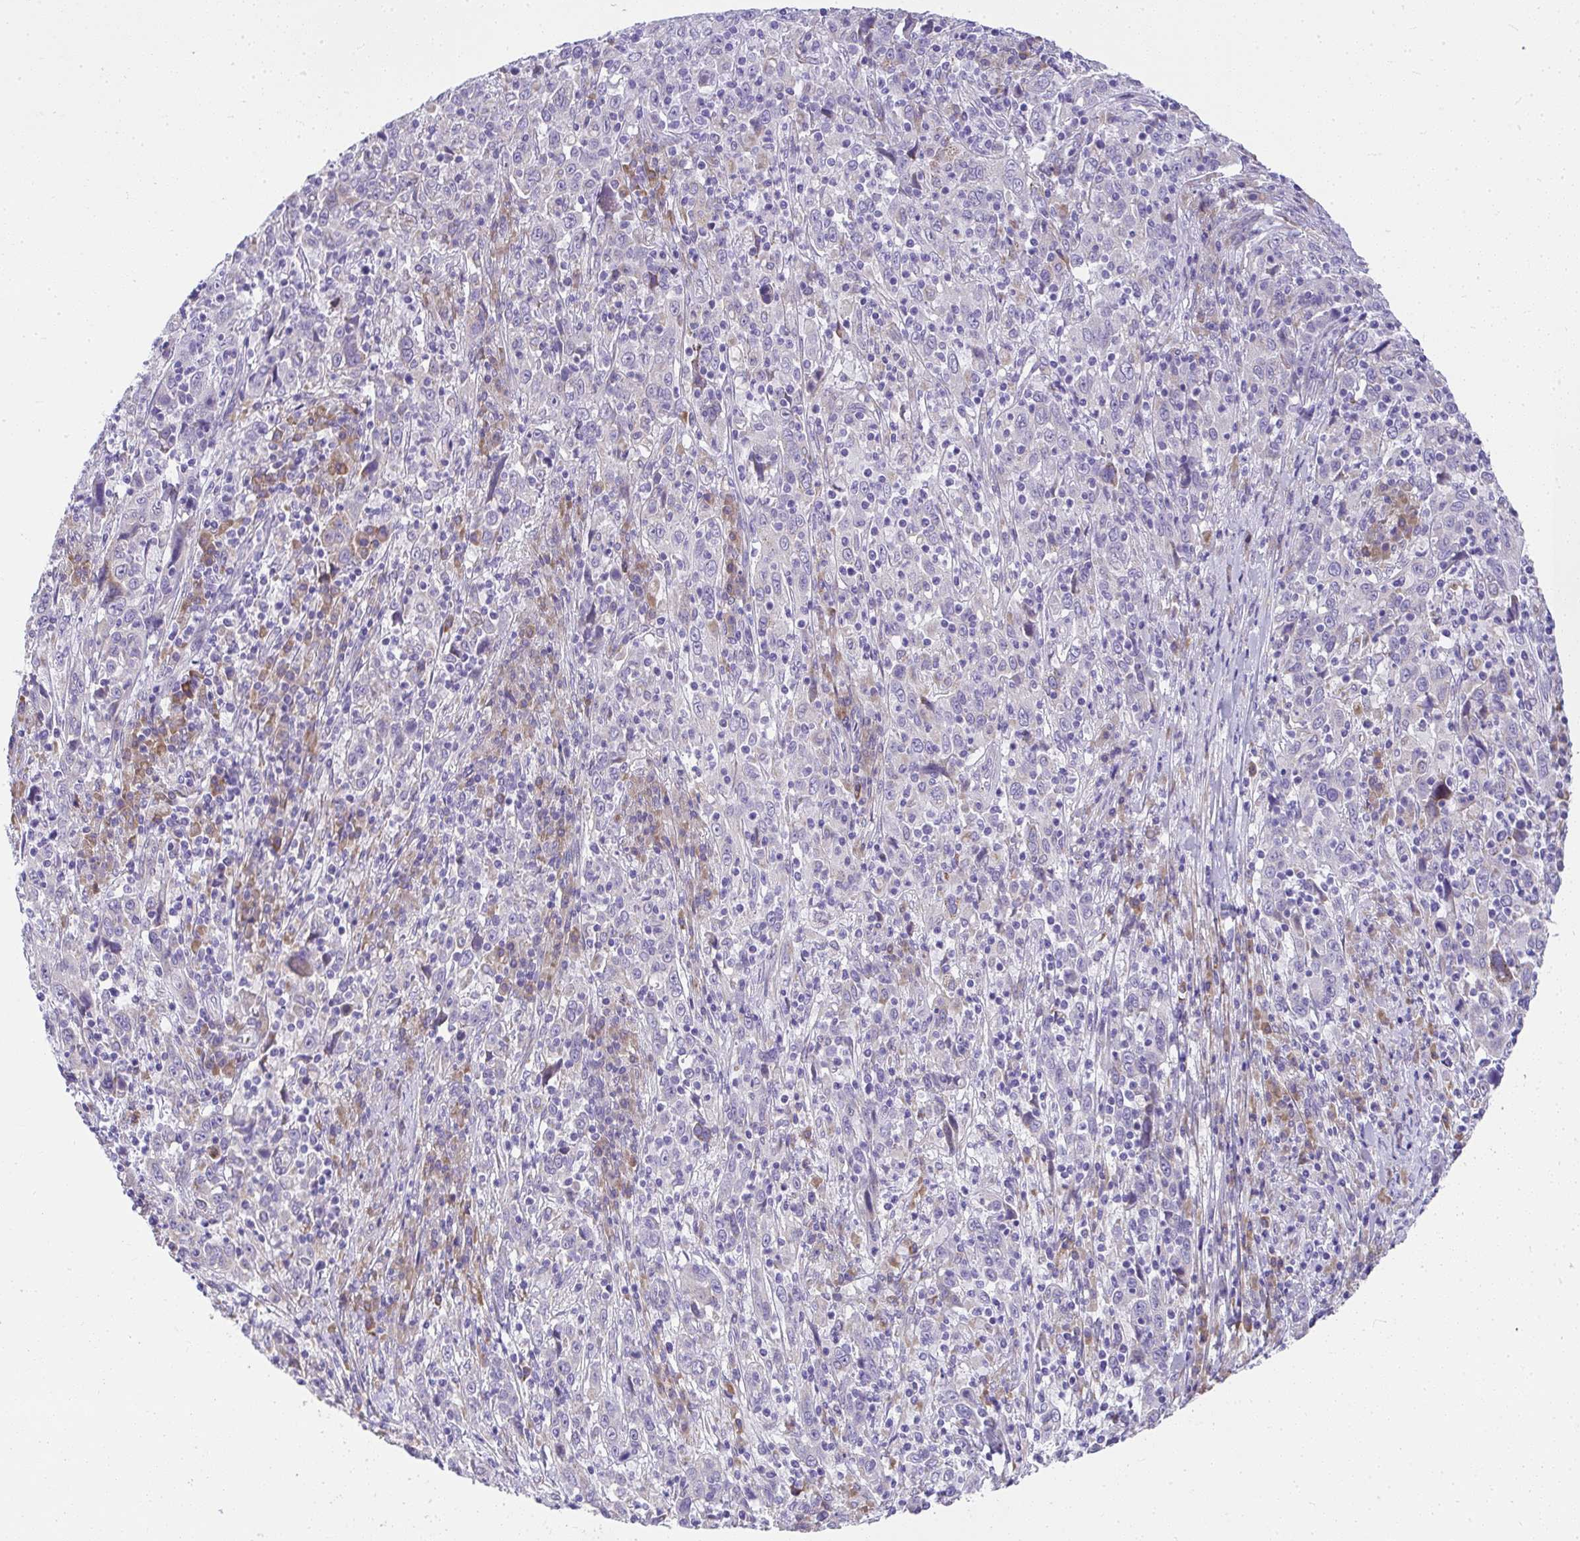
{"staining": {"intensity": "negative", "quantity": "none", "location": "none"}, "tissue": "cervical cancer", "cell_type": "Tumor cells", "image_type": "cancer", "snomed": [{"axis": "morphology", "description": "Squamous cell carcinoma, NOS"}, {"axis": "topography", "description": "Cervix"}], "caption": "This is a micrograph of IHC staining of cervical squamous cell carcinoma, which shows no expression in tumor cells. (Brightfield microscopy of DAB IHC at high magnification).", "gene": "ADRA2C", "patient": {"sex": "female", "age": 46}}